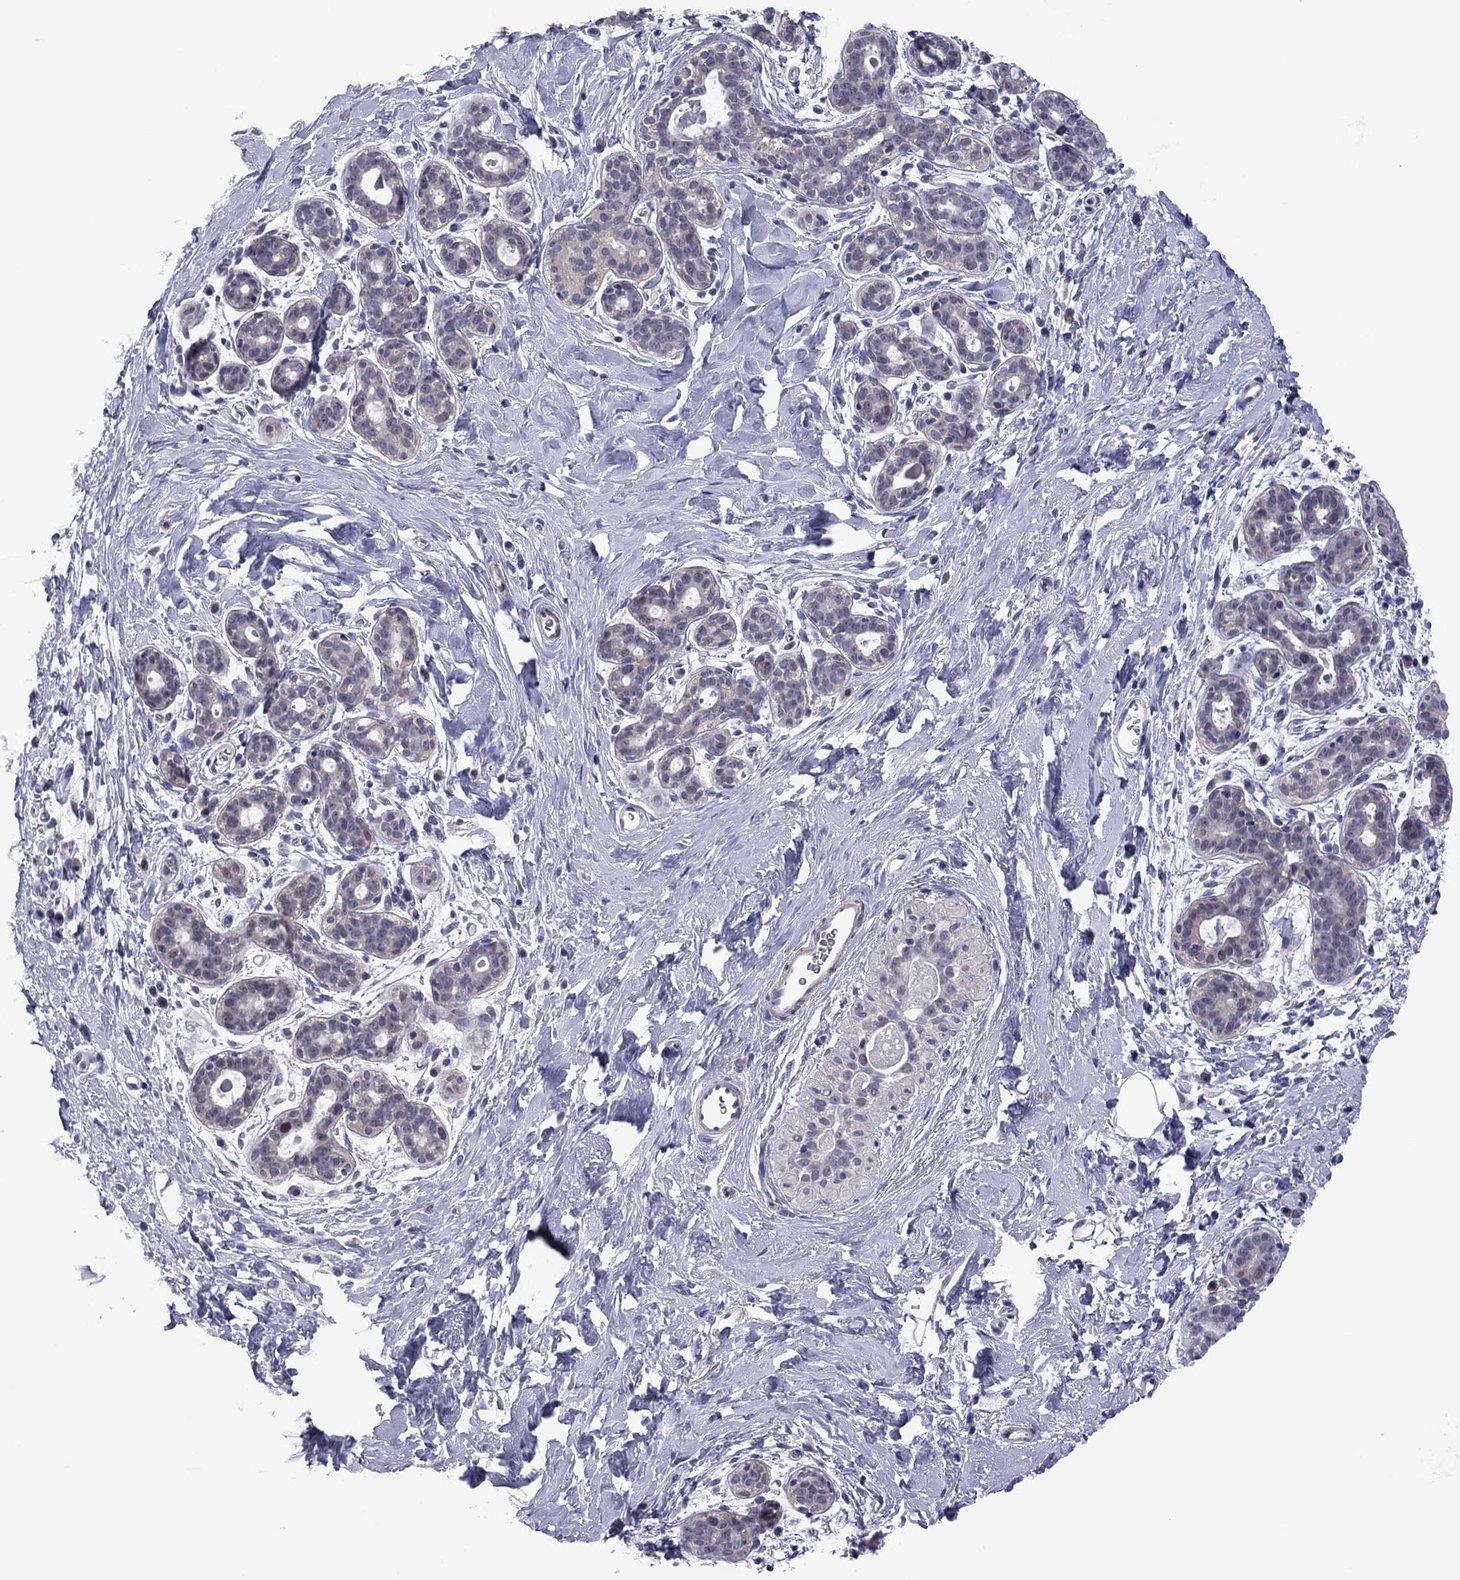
{"staining": {"intensity": "negative", "quantity": "none", "location": "none"}, "tissue": "breast", "cell_type": "Adipocytes", "image_type": "normal", "snomed": [{"axis": "morphology", "description": "Normal tissue, NOS"}, {"axis": "topography", "description": "Breast"}], "caption": "This is an IHC image of normal human breast. There is no positivity in adipocytes.", "gene": "POU5F2", "patient": {"sex": "female", "age": 43}}